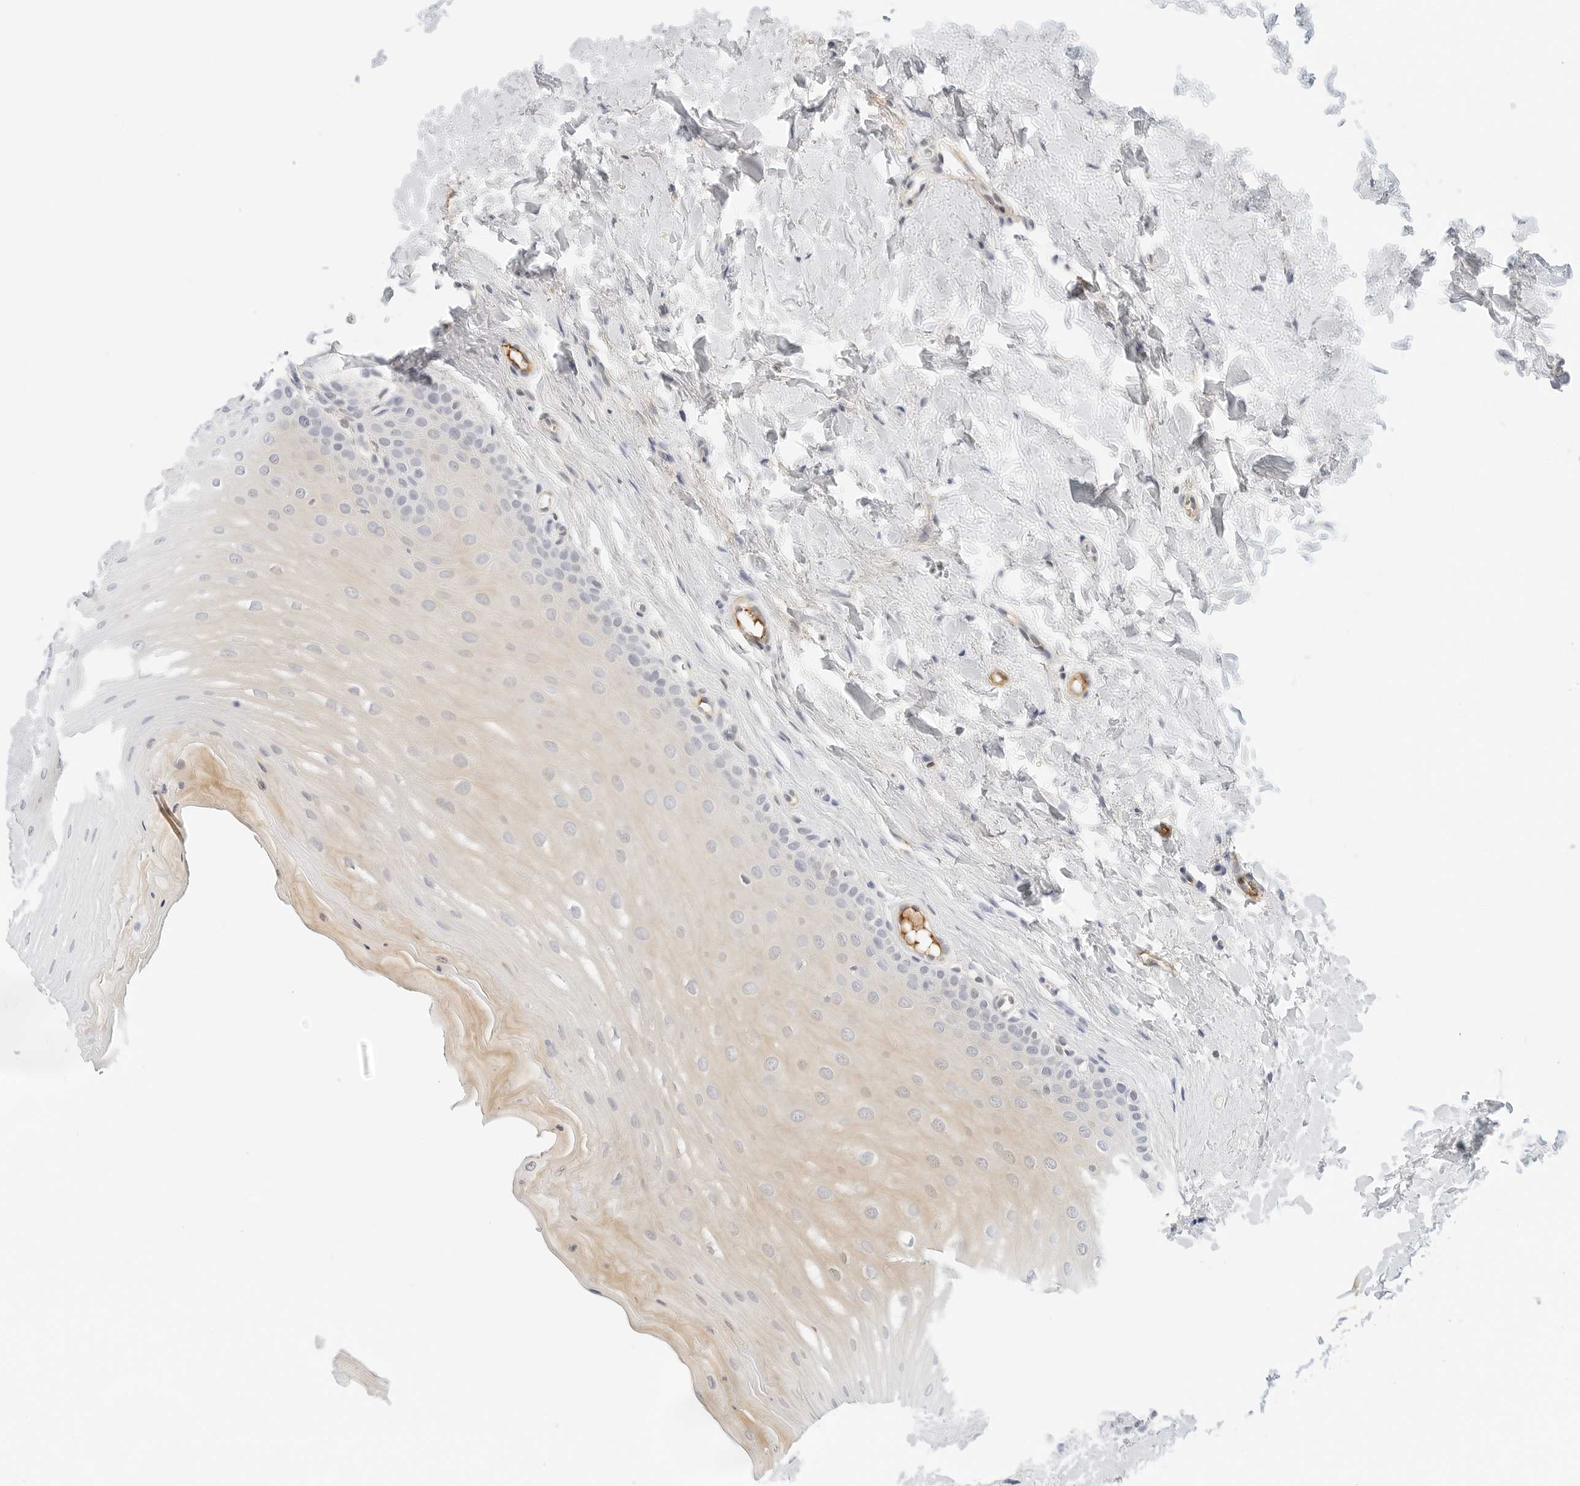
{"staining": {"intensity": "negative", "quantity": "none", "location": "none"}, "tissue": "oral mucosa", "cell_type": "Squamous epithelial cells", "image_type": "normal", "snomed": [{"axis": "morphology", "description": "Normal tissue, NOS"}, {"axis": "topography", "description": "Oral tissue"}], "caption": "This is an immunohistochemistry (IHC) image of unremarkable oral mucosa. There is no positivity in squamous epithelial cells.", "gene": "PKDCC", "patient": {"sex": "female", "age": 39}}